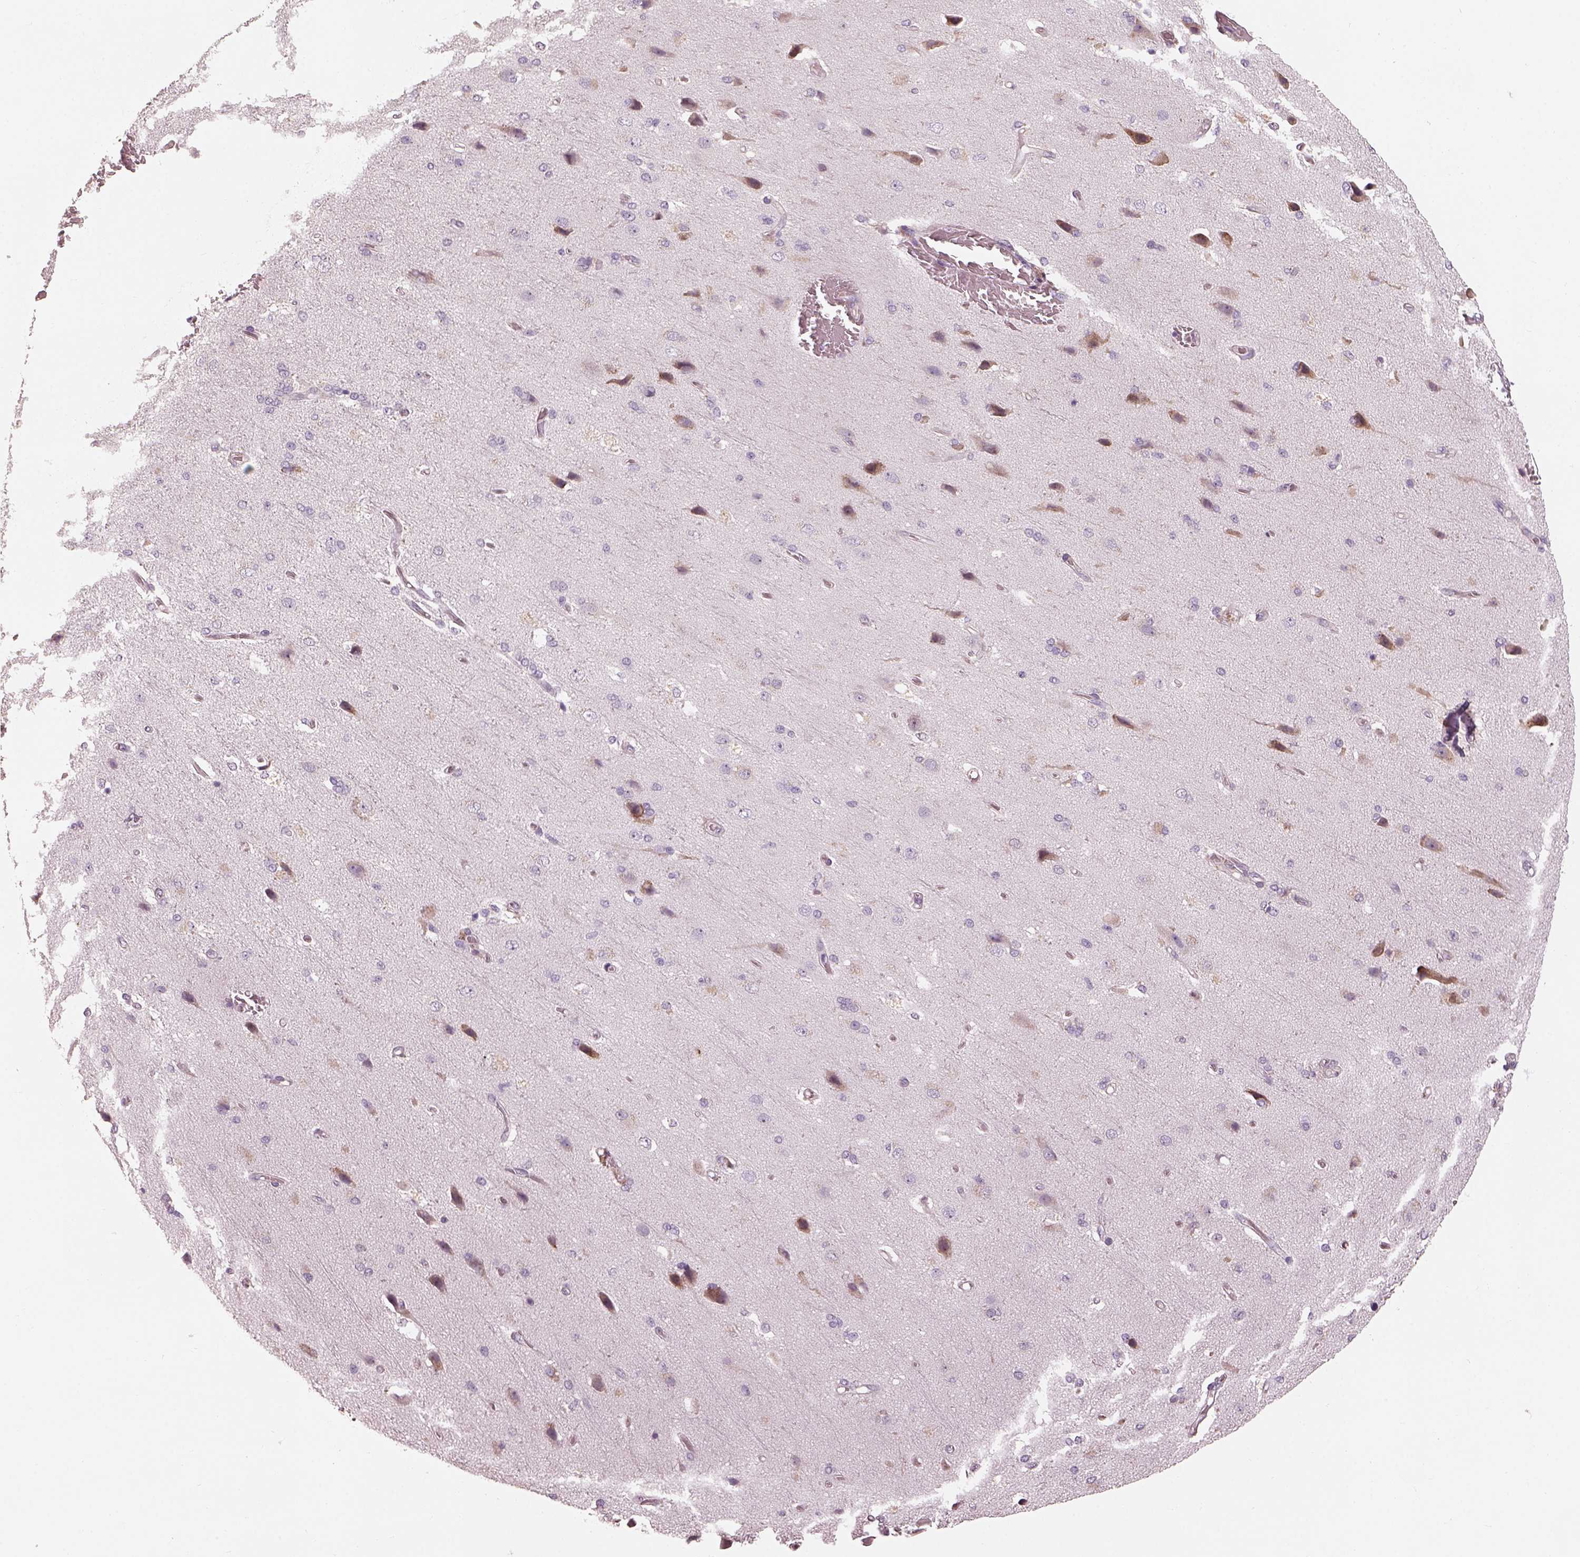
{"staining": {"intensity": "negative", "quantity": "none", "location": "none"}, "tissue": "cerebral cortex", "cell_type": "Endothelial cells", "image_type": "normal", "snomed": [{"axis": "morphology", "description": "Normal tissue, NOS"}, {"axis": "morphology", "description": "Glioma, malignant, High grade"}, {"axis": "topography", "description": "Cerebral cortex"}], "caption": "Micrograph shows no significant protein expression in endothelial cells of normal cerebral cortex.", "gene": "CDS1", "patient": {"sex": "male", "age": 77}}